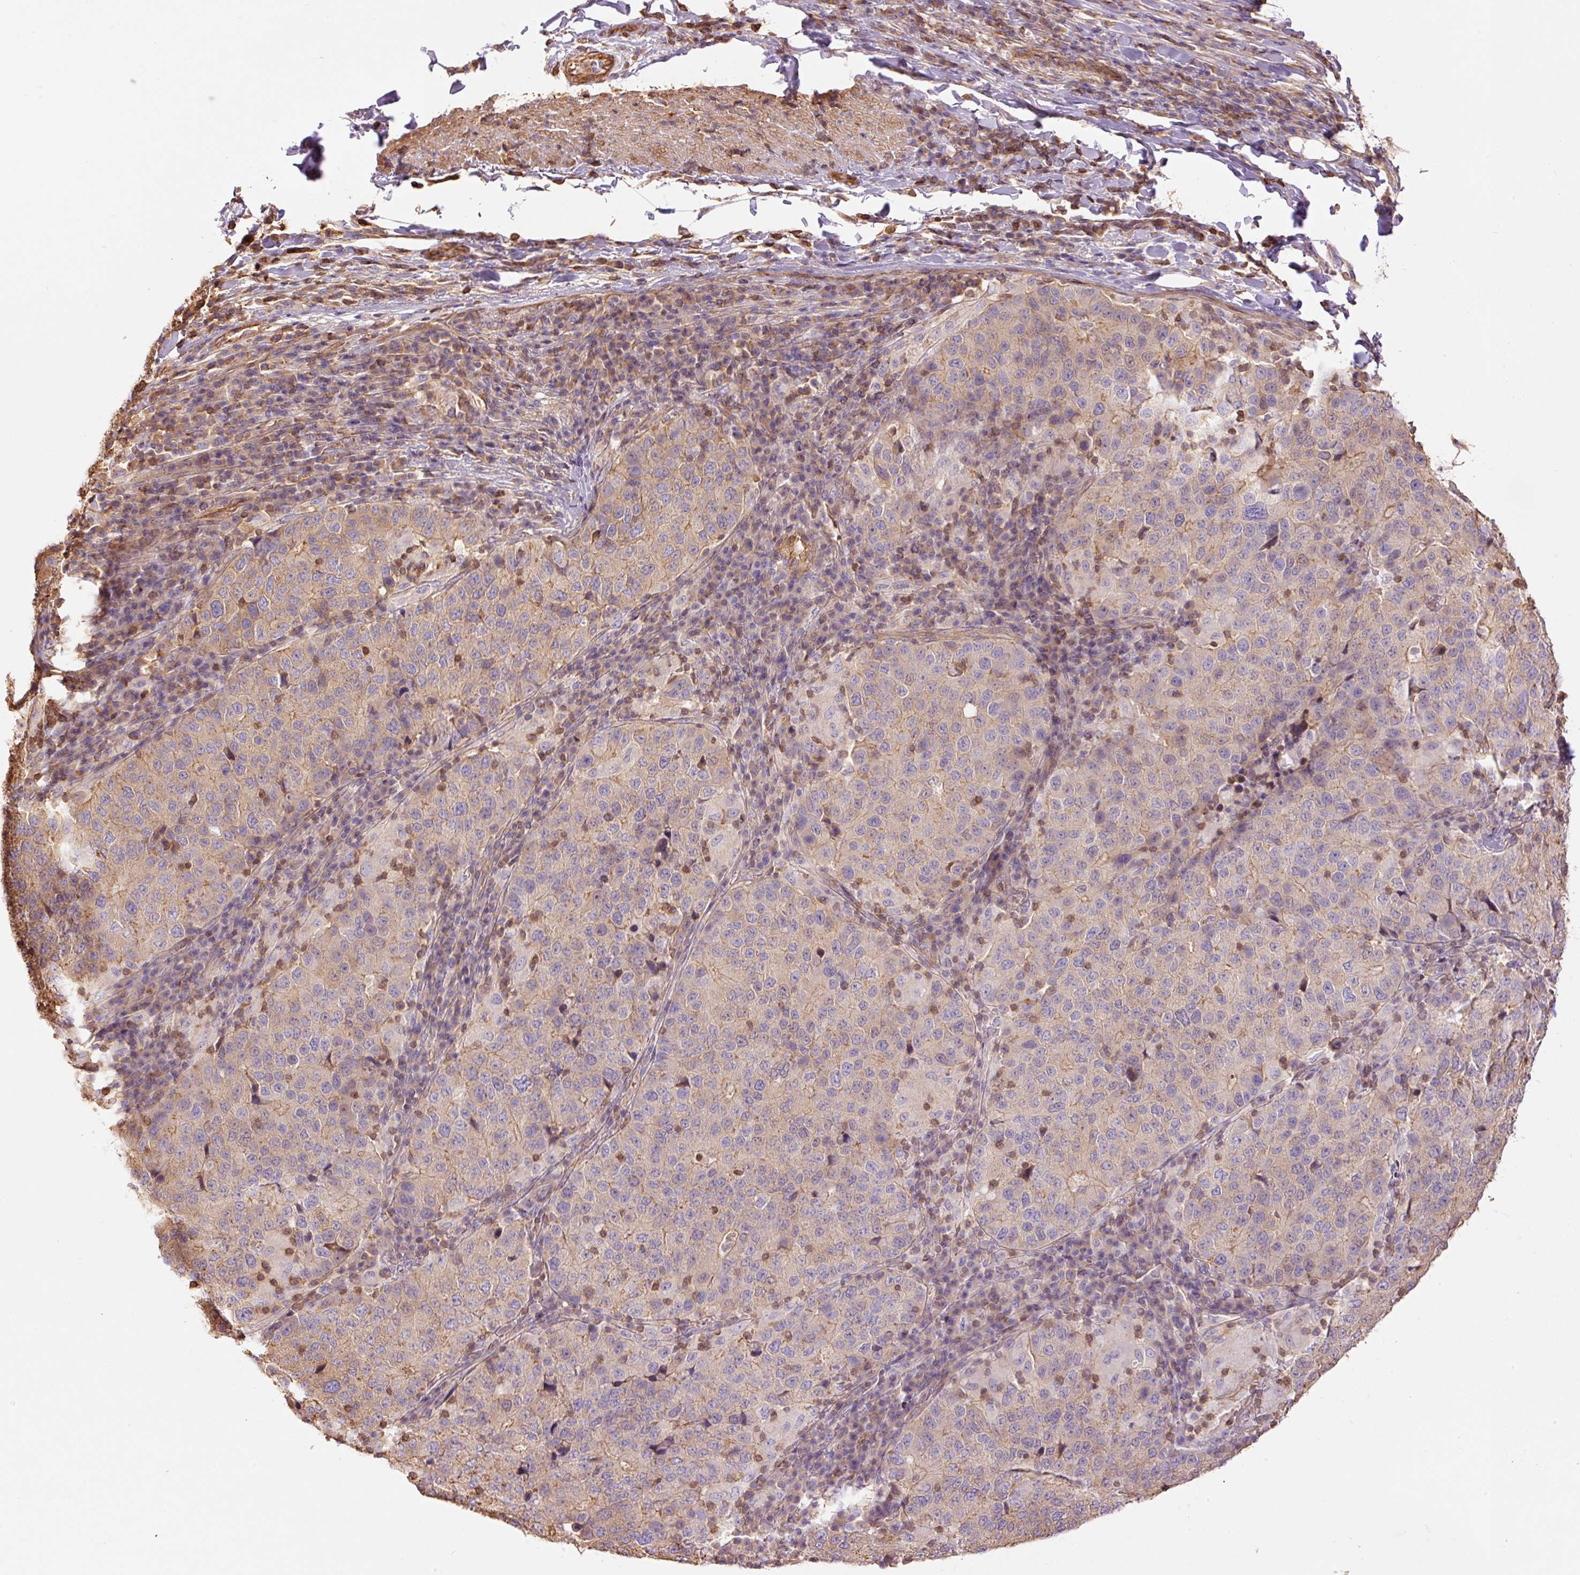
{"staining": {"intensity": "weak", "quantity": "<25%", "location": "cytoplasmic/membranous"}, "tissue": "stomach cancer", "cell_type": "Tumor cells", "image_type": "cancer", "snomed": [{"axis": "morphology", "description": "Adenocarcinoma, NOS"}, {"axis": "topography", "description": "Stomach"}], "caption": "Immunohistochemistry micrograph of stomach cancer (adenocarcinoma) stained for a protein (brown), which reveals no staining in tumor cells.", "gene": "PPP1R1B", "patient": {"sex": "male", "age": 71}}